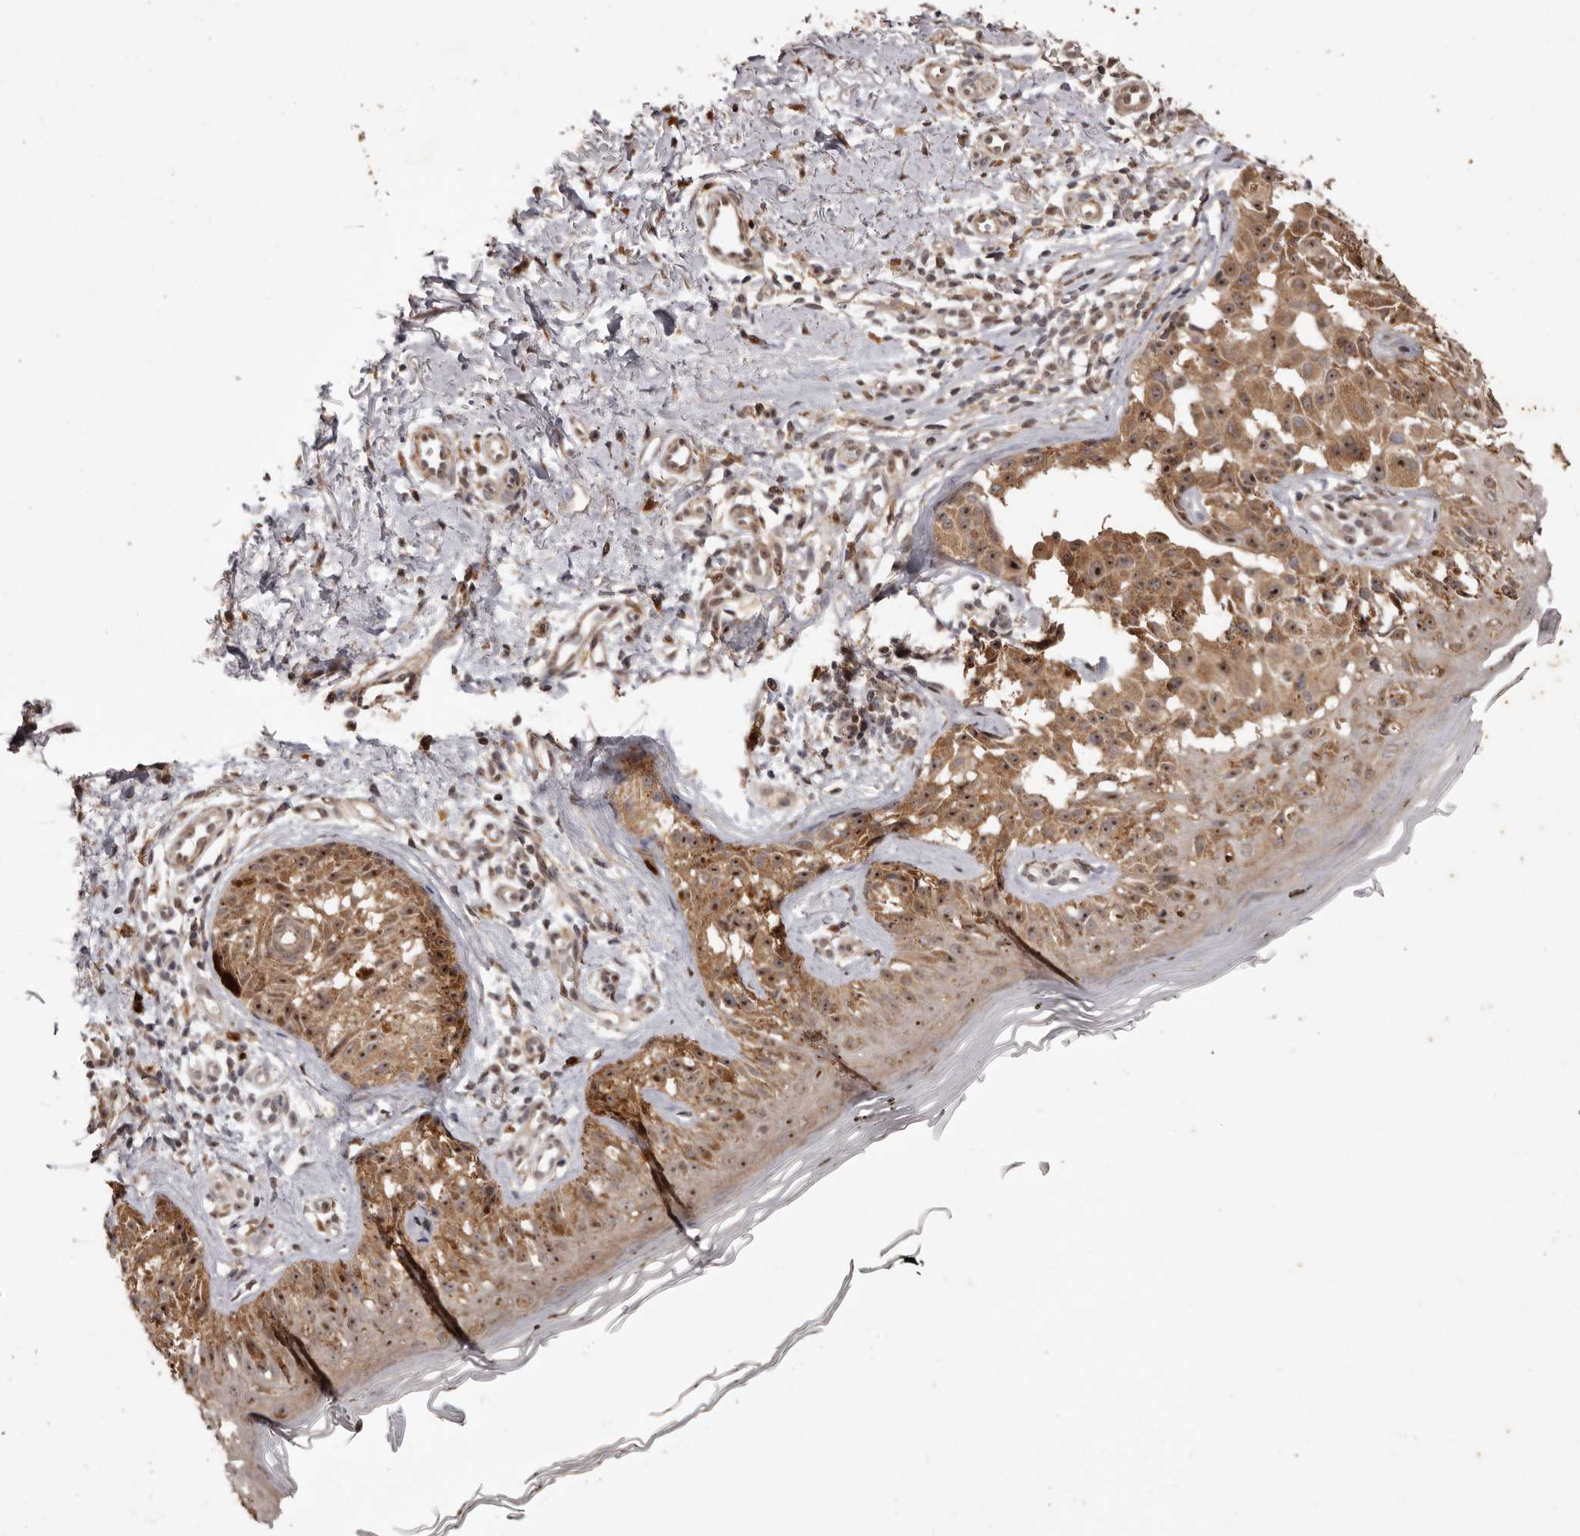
{"staining": {"intensity": "moderate", "quantity": ">75%", "location": "cytoplasmic/membranous,nuclear"}, "tissue": "melanoma", "cell_type": "Tumor cells", "image_type": "cancer", "snomed": [{"axis": "morphology", "description": "Malignant melanoma, NOS"}, {"axis": "topography", "description": "Skin"}], "caption": "Immunohistochemical staining of human melanoma shows moderate cytoplasmic/membranous and nuclear protein expression in about >75% of tumor cells.", "gene": "ZCCHC7", "patient": {"sex": "female", "age": 50}}